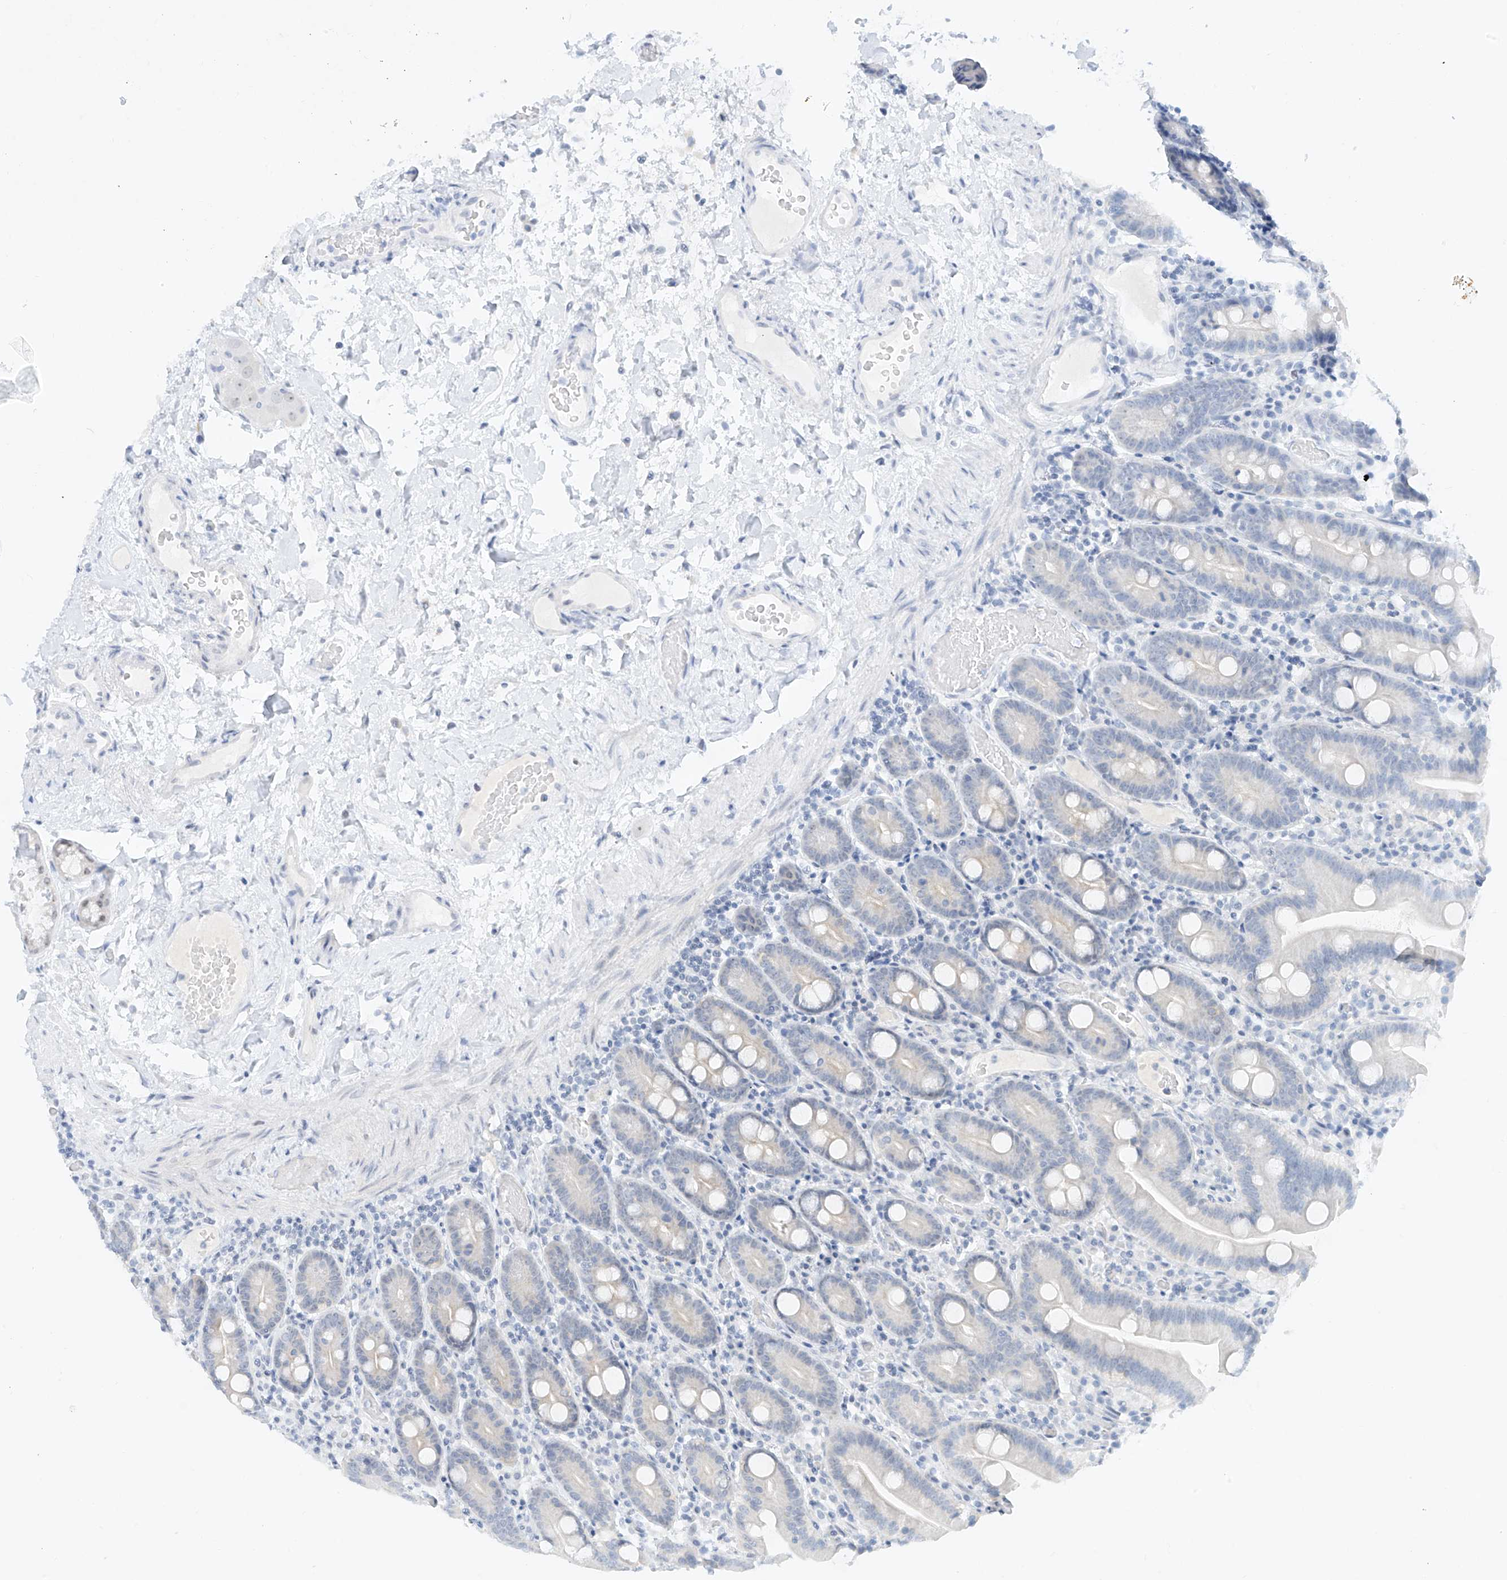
{"staining": {"intensity": "weak", "quantity": "<25%", "location": "cytoplasmic/membranous"}, "tissue": "duodenum", "cell_type": "Glandular cells", "image_type": "normal", "snomed": [{"axis": "morphology", "description": "Normal tissue, NOS"}, {"axis": "topography", "description": "Duodenum"}], "caption": "DAB immunohistochemical staining of unremarkable human duodenum displays no significant expression in glandular cells.", "gene": "TASP1", "patient": {"sex": "male", "age": 55}}